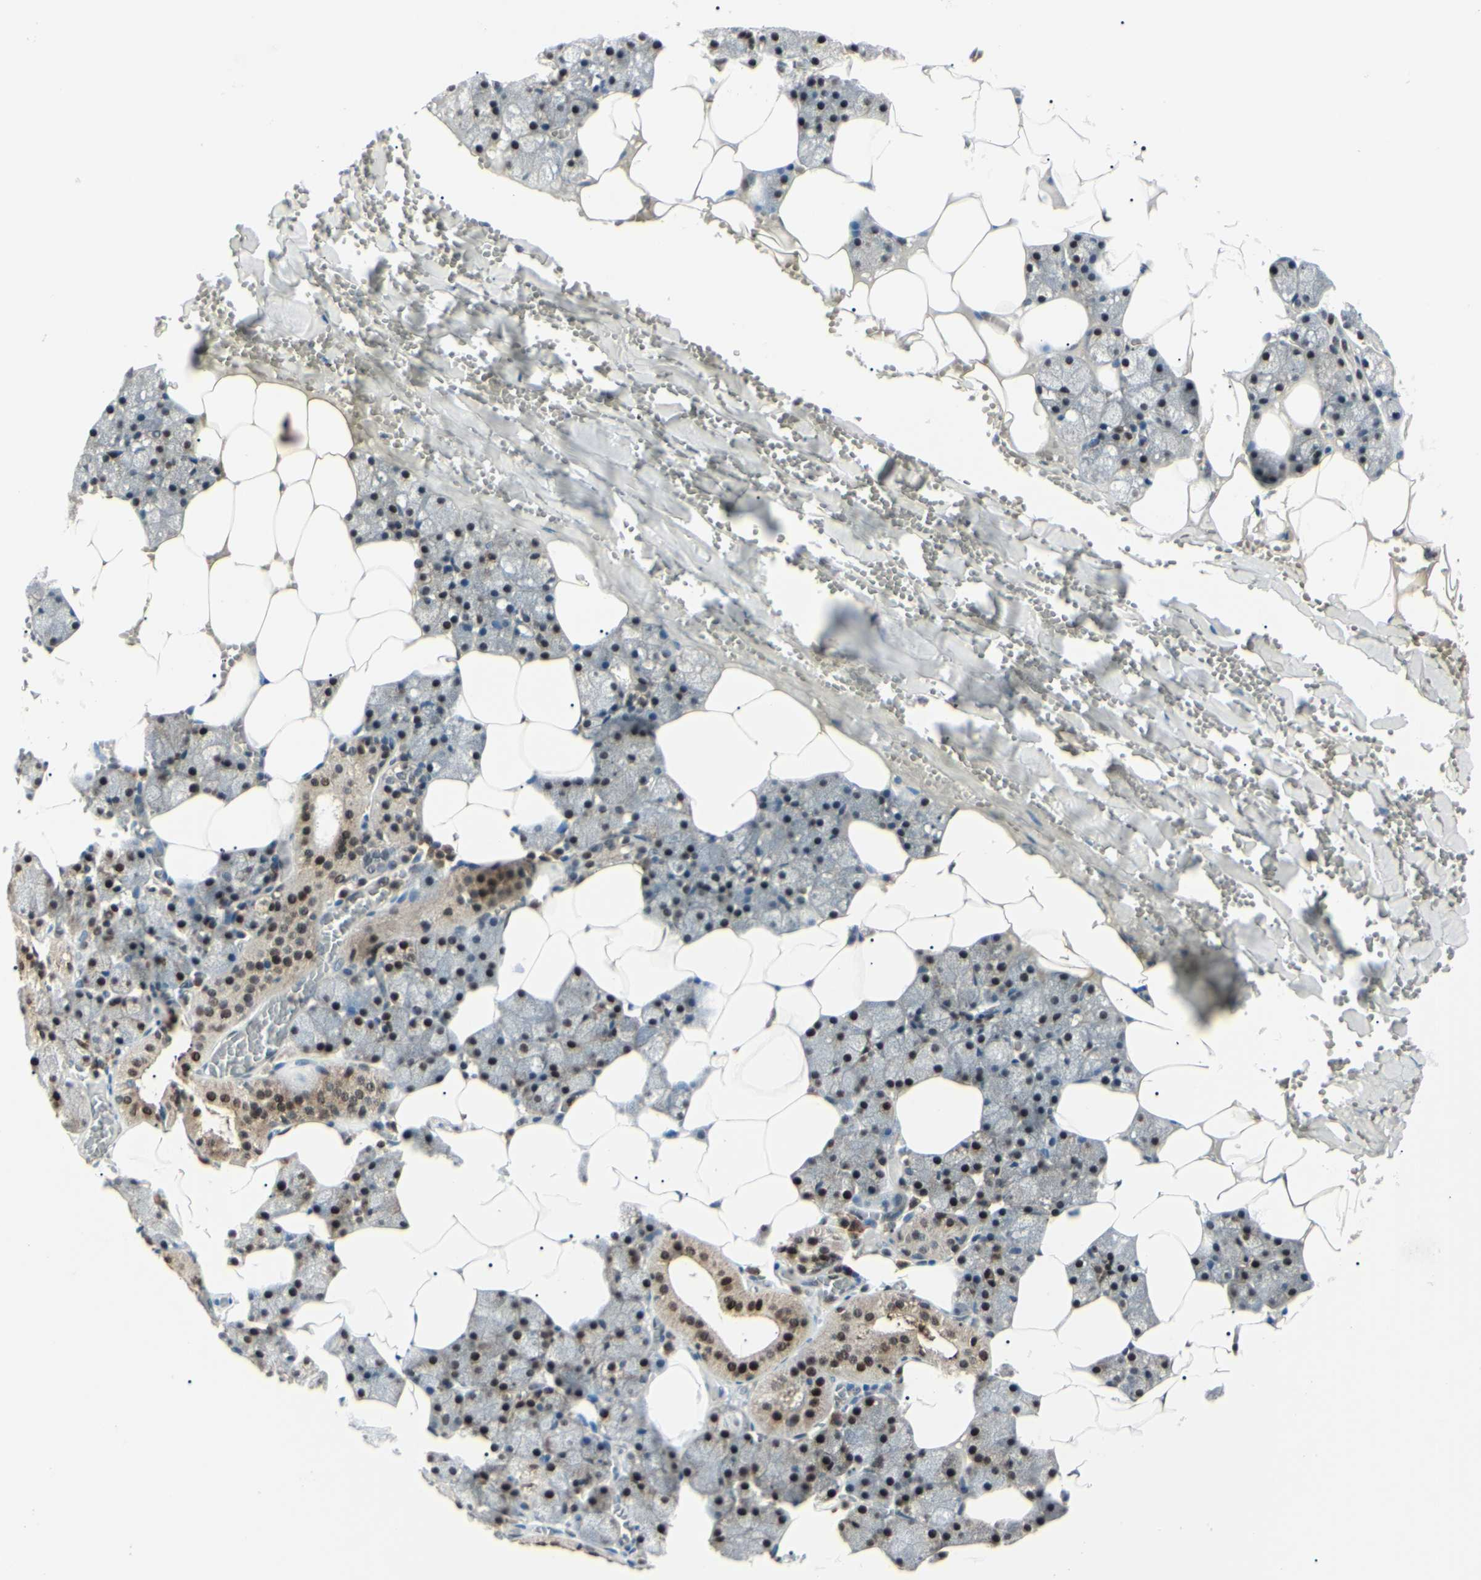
{"staining": {"intensity": "moderate", "quantity": ">75%", "location": "cytoplasmic/membranous,nuclear"}, "tissue": "salivary gland", "cell_type": "Glandular cells", "image_type": "normal", "snomed": [{"axis": "morphology", "description": "Normal tissue, NOS"}, {"axis": "topography", "description": "Salivary gland"}], "caption": "Moderate cytoplasmic/membranous,nuclear protein positivity is seen in about >75% of glandular cells in salivary gland. Immunohistochemistry stains the protein in brown and the nuclei are stained blue.", "gene": "PGK1", "patient": {"sex": "male", "age": 62}}